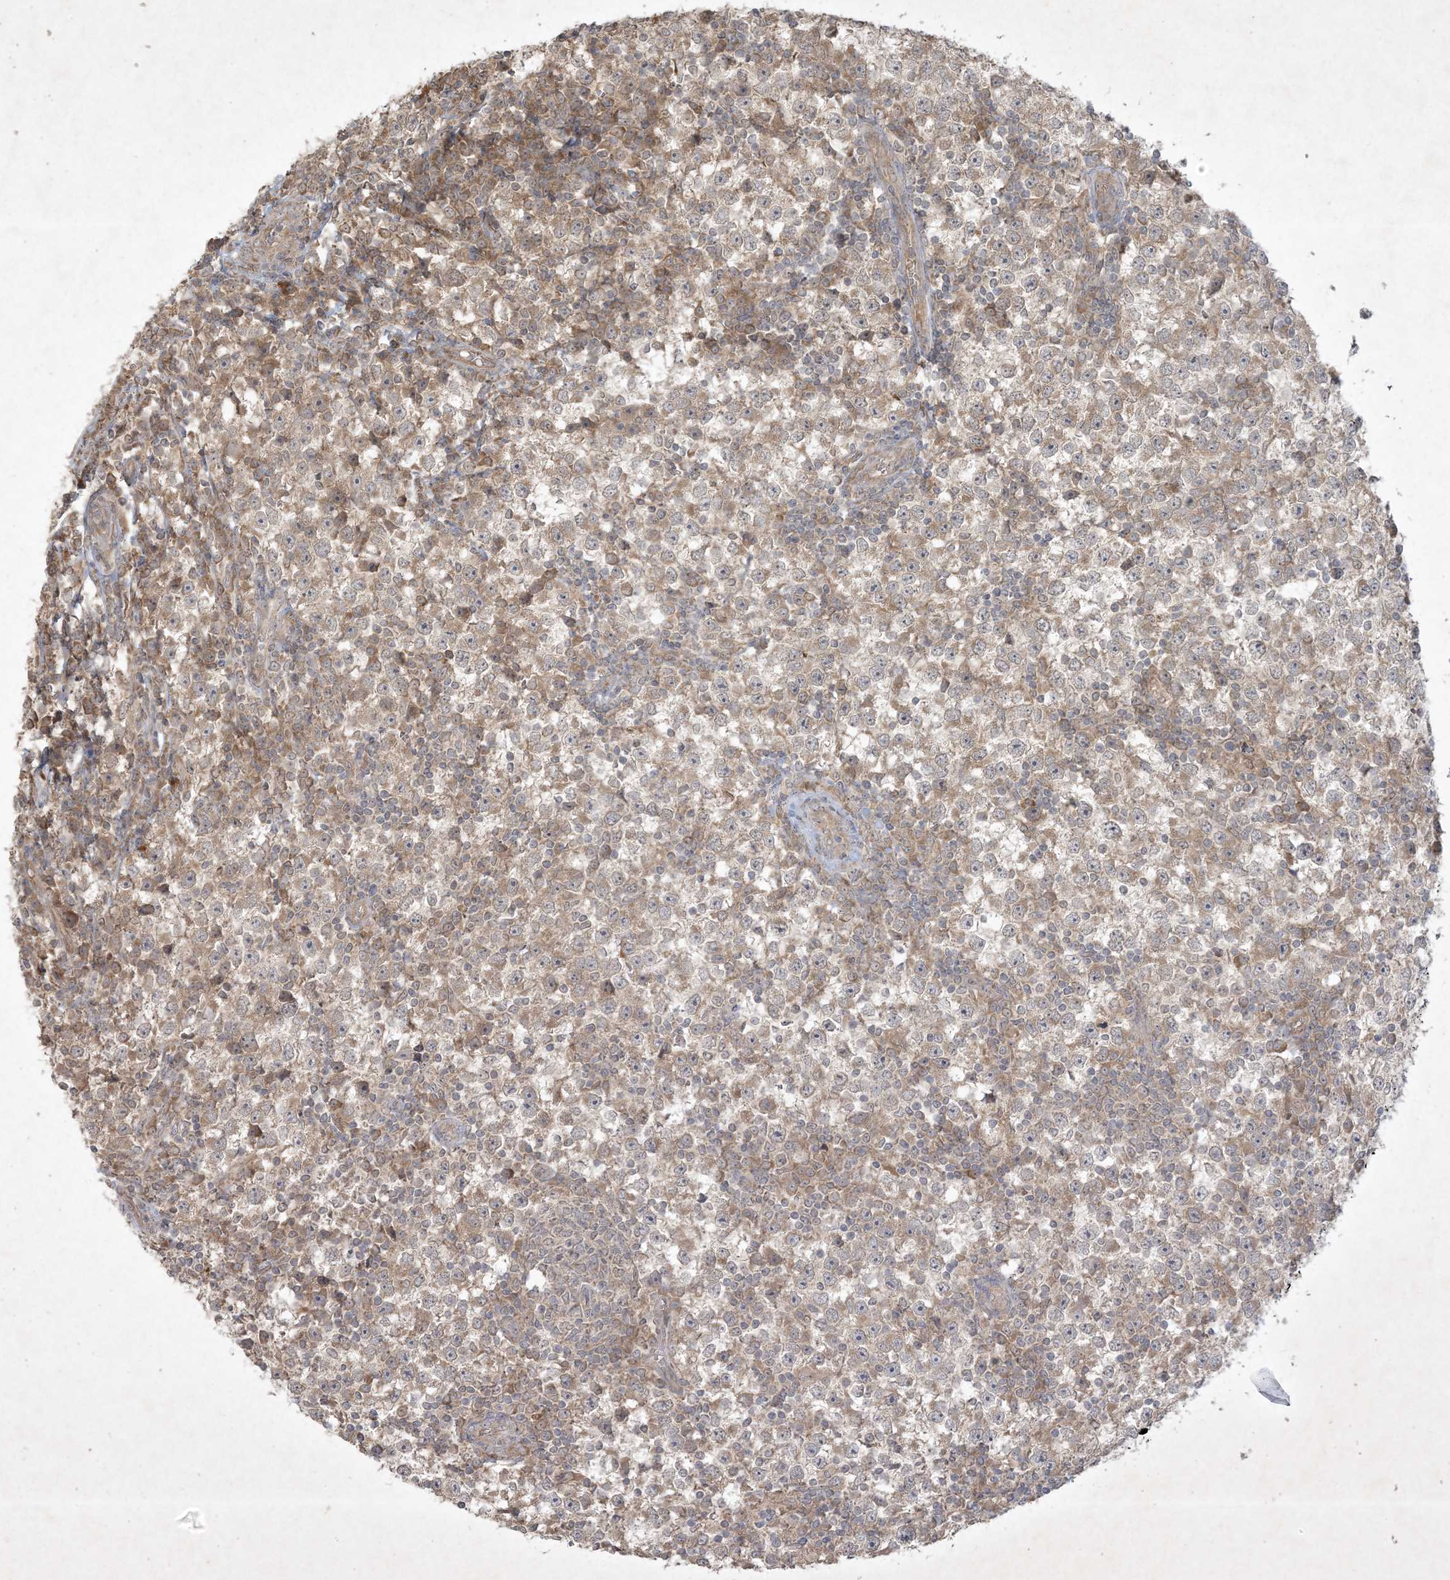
{"staining": {"intensity": "weak", "quantity": ">75%", "location": "cytoplasmic/membranous"}, "tissue": "testis cancer", "cell_type": "Tumor cells", "image_type": "cancer", "snomed": [{"axis": "morphology", "description": "Seminoma, NOS"}, {"axis": "topography", "description": "Testis"}], "caption": "Weak cytoplasmic/membranous protein staining is seen in approximately >75% of tumor cells in testis cancer.", "gene": "NRBP2", "patient": {"sex": "male", "age": 65}}